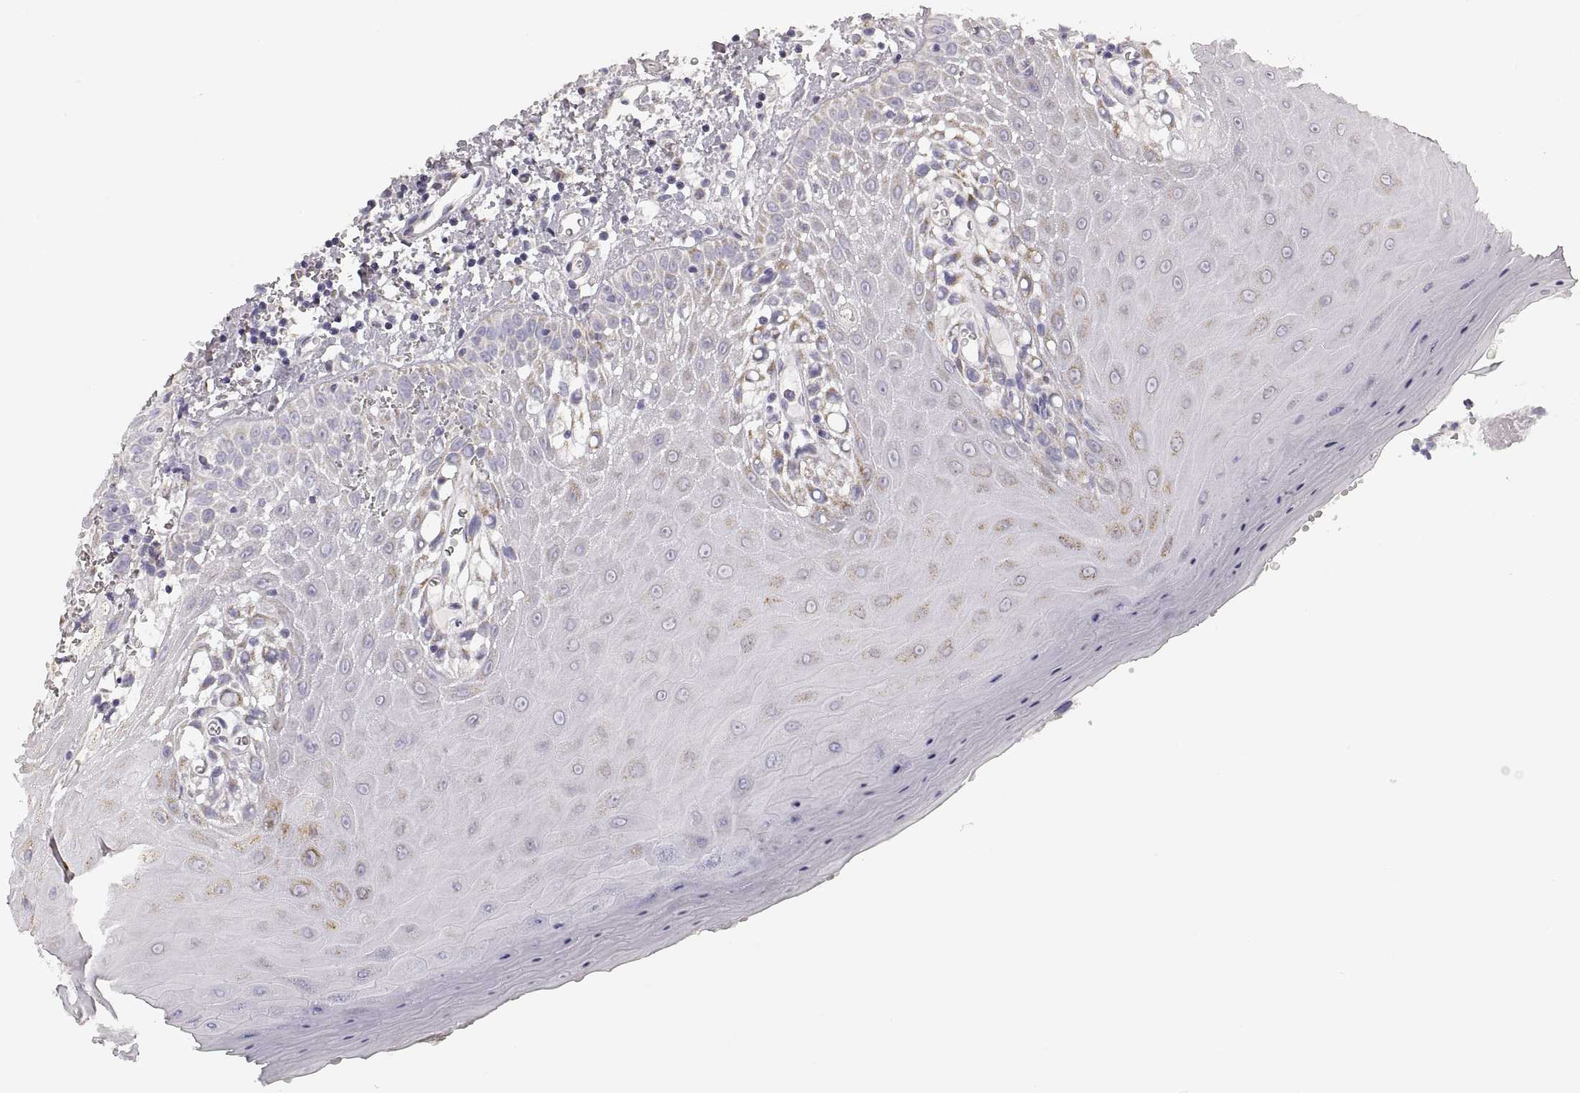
{"staining": {"intensity": "weak", "quantity": "<25%", "location": "cytoplasmic/membranous"}, "tissue": "oral mucosa", "cell_type": "Squamous epithelial cells", "image_type": "normal", "snomed": [{"axis": "morphology", "description": "Normal tissue, NOS"}, {"axis": "topography", "description": "Oral tissue"}], "caption": "An IHC photomicrograph of normal oral mucosa is shown. There is no staining in squamous epithelial cells of oral mucosa. Brightfield microscopy of IHC stained with DAB (3,3'-diaminobenzidine) (brown) and hematoxylin (blue), captured at high magnification.", "gene": "RDH13", "patient": {"sex": "female", "age": 85}}